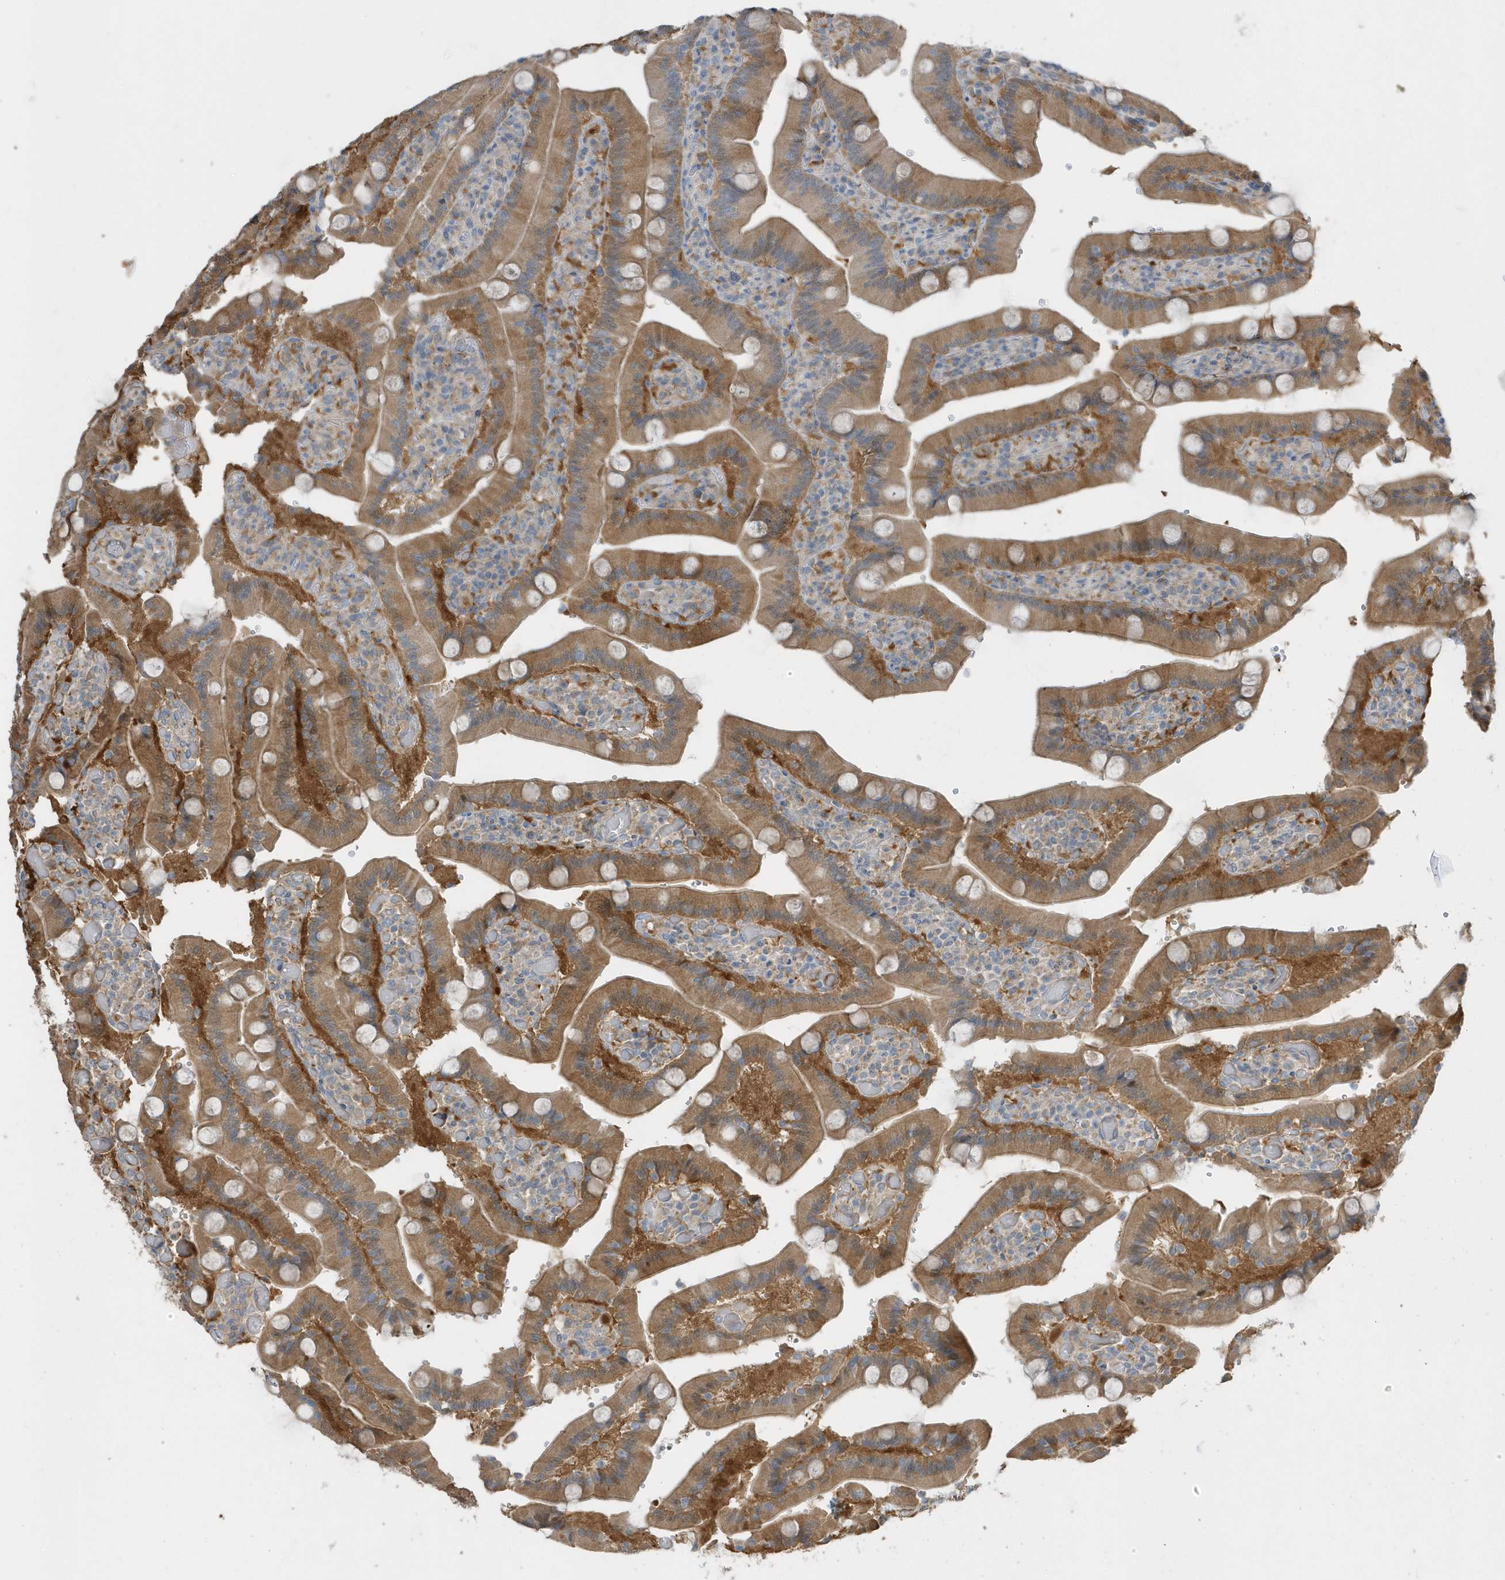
{"staining": {"intensity": "moderate", "quantity": ">75%", "location": "cytoplasmic/membranous,nuclear"}, "tissue": "duodenum", "cell_type": "Glandular cells", "image_type": "normal", "snomed": [{"axis": "morphology", "description": "Normal tissue, NOS"}, {"axis": "topography", "description": "Duodenum"}], "caption": "The micrograph displays immunohistochemical staining of normal duodenum. There is moderate cytoplasmic/membranous,nuclear staining is present in about >75% of glandular cells. Using DAB (brown) and hematoxylin (blue) stains, captured at high magnification using brightfield microscopy.", "gene": "USP53", "patient": {"sex": "female", "age": 62}}